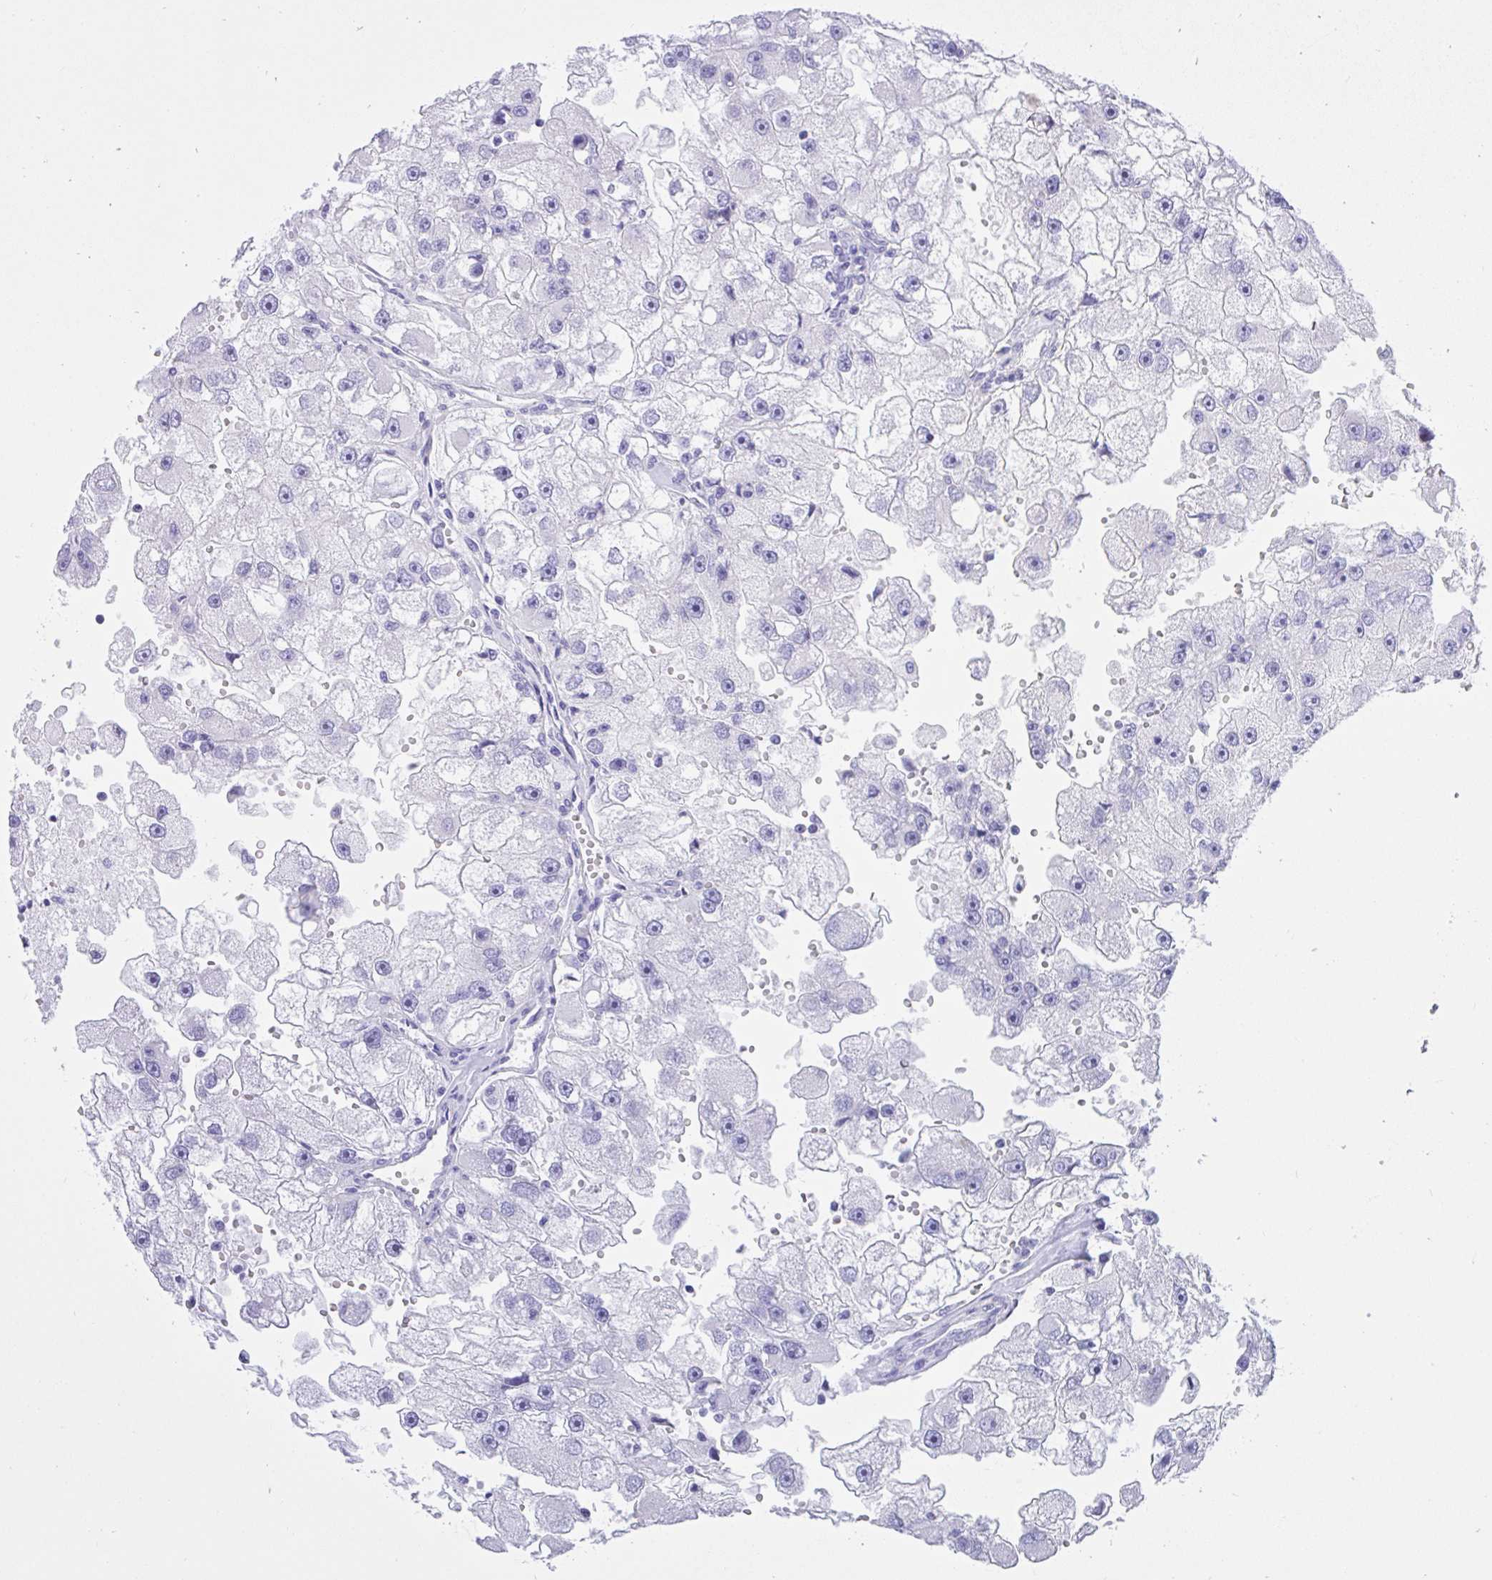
{"staining": {"intensity": "negative", "quantity": "none", "location": "none"}, "tissue": "renal cancer", "cell_type": "Tumor cells", "image_type": "cancer", "snomed": [{"axis": "morphology", "description": "Adenocarcinoma, NOS"}, {"axis": "topography", "description": "Kidney"}], "caption": "This is a photomicrograph of immunohistochemistry (IHC) staining of renal adenocarcinoma, which shows no expression in tumor cells.", "gene": "KCNN4", "patient": {"sex": "male", "age": 63}}